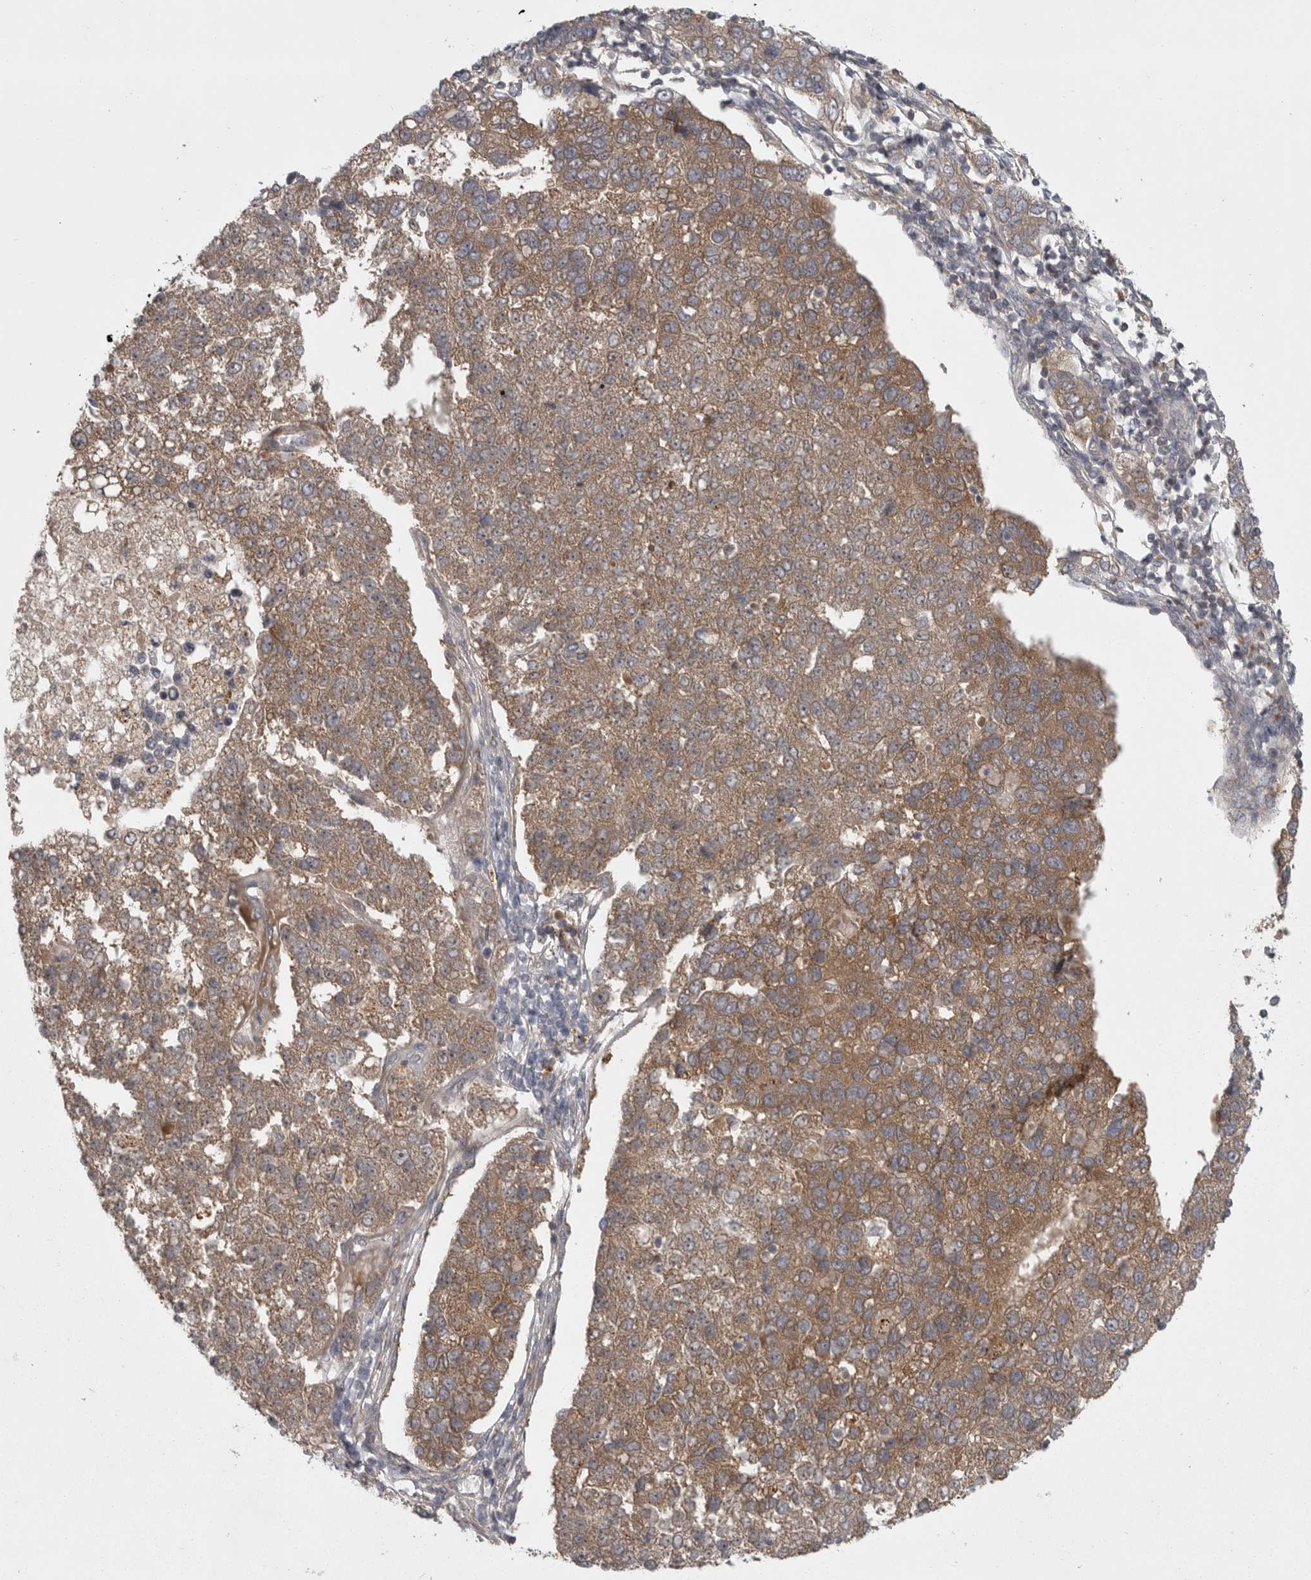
{"staining": {"intensity": "moderate", "quantity": ">75%", "location": "cytoplasmic/membranous"}, "tissue": "pancreatic cancer", "cell_type": "Tumor cells", "image_type": "cancer", "snomed": [{"axis": "morphology", "description": "Adenocarcinoma, NOS"}, {"axis": "topography", "description": "Pancreas"}], "caption": "Protein expression analysis of pancreatic cancer exhibits moderate cytoplasmic/membranous positivity in about >75% of tumor cells.", "gene": "PHF13", "patient": {"sex": "female", "age": 61}}